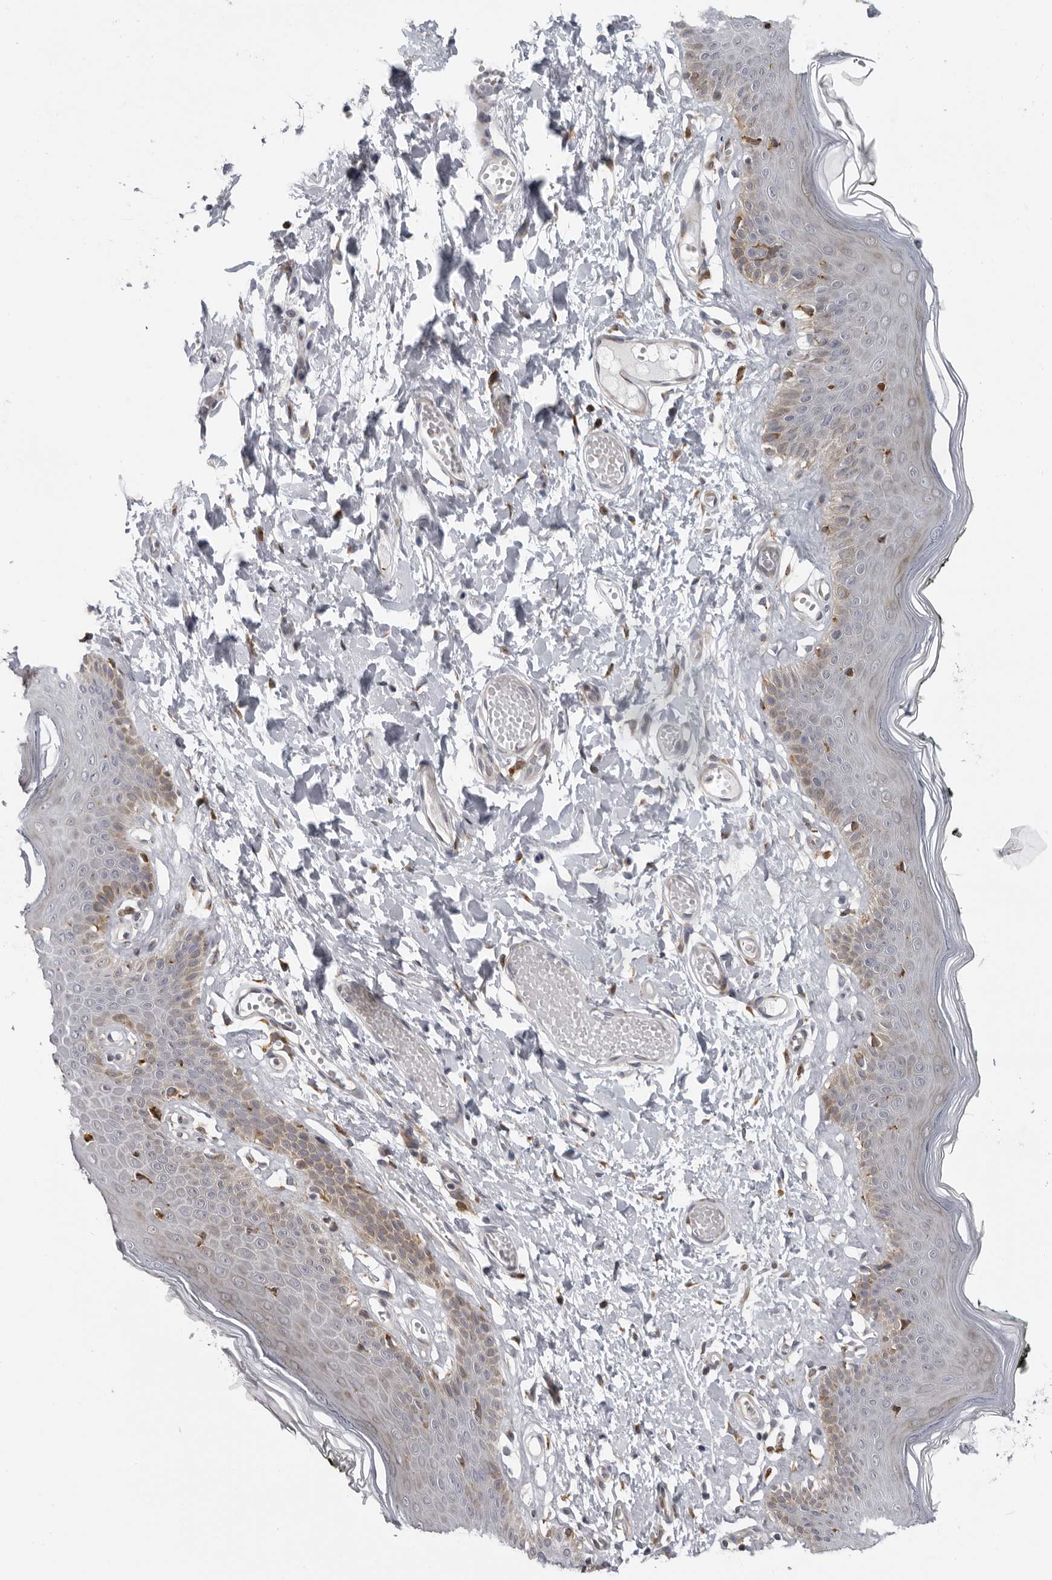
{"staining": {"intensity": "moderate", "quantity": "25%-75%", "location": "cytoplasmic/membranous"}, "tissue": "skin", "cell_type": "Epidermal cells", "image_type": "normal", "snomed": [{"axis": "morphology", "description": "Normal tissue, NOS"}, {"axis": "morphology", "description": "Inflammation, NOS"}, {"axis": "topography", "description": "Vulva"}], "caption": "Immunohistochemistry micrograph of benign skin stained for a protein (brown), which demonstrates medium levels of moderate cytoplasmic/membranous positivity in approximately 25%-75% of epidermal cells.", "gene": "ALPK2", "patient": {"sex": "female", "age": 84}}